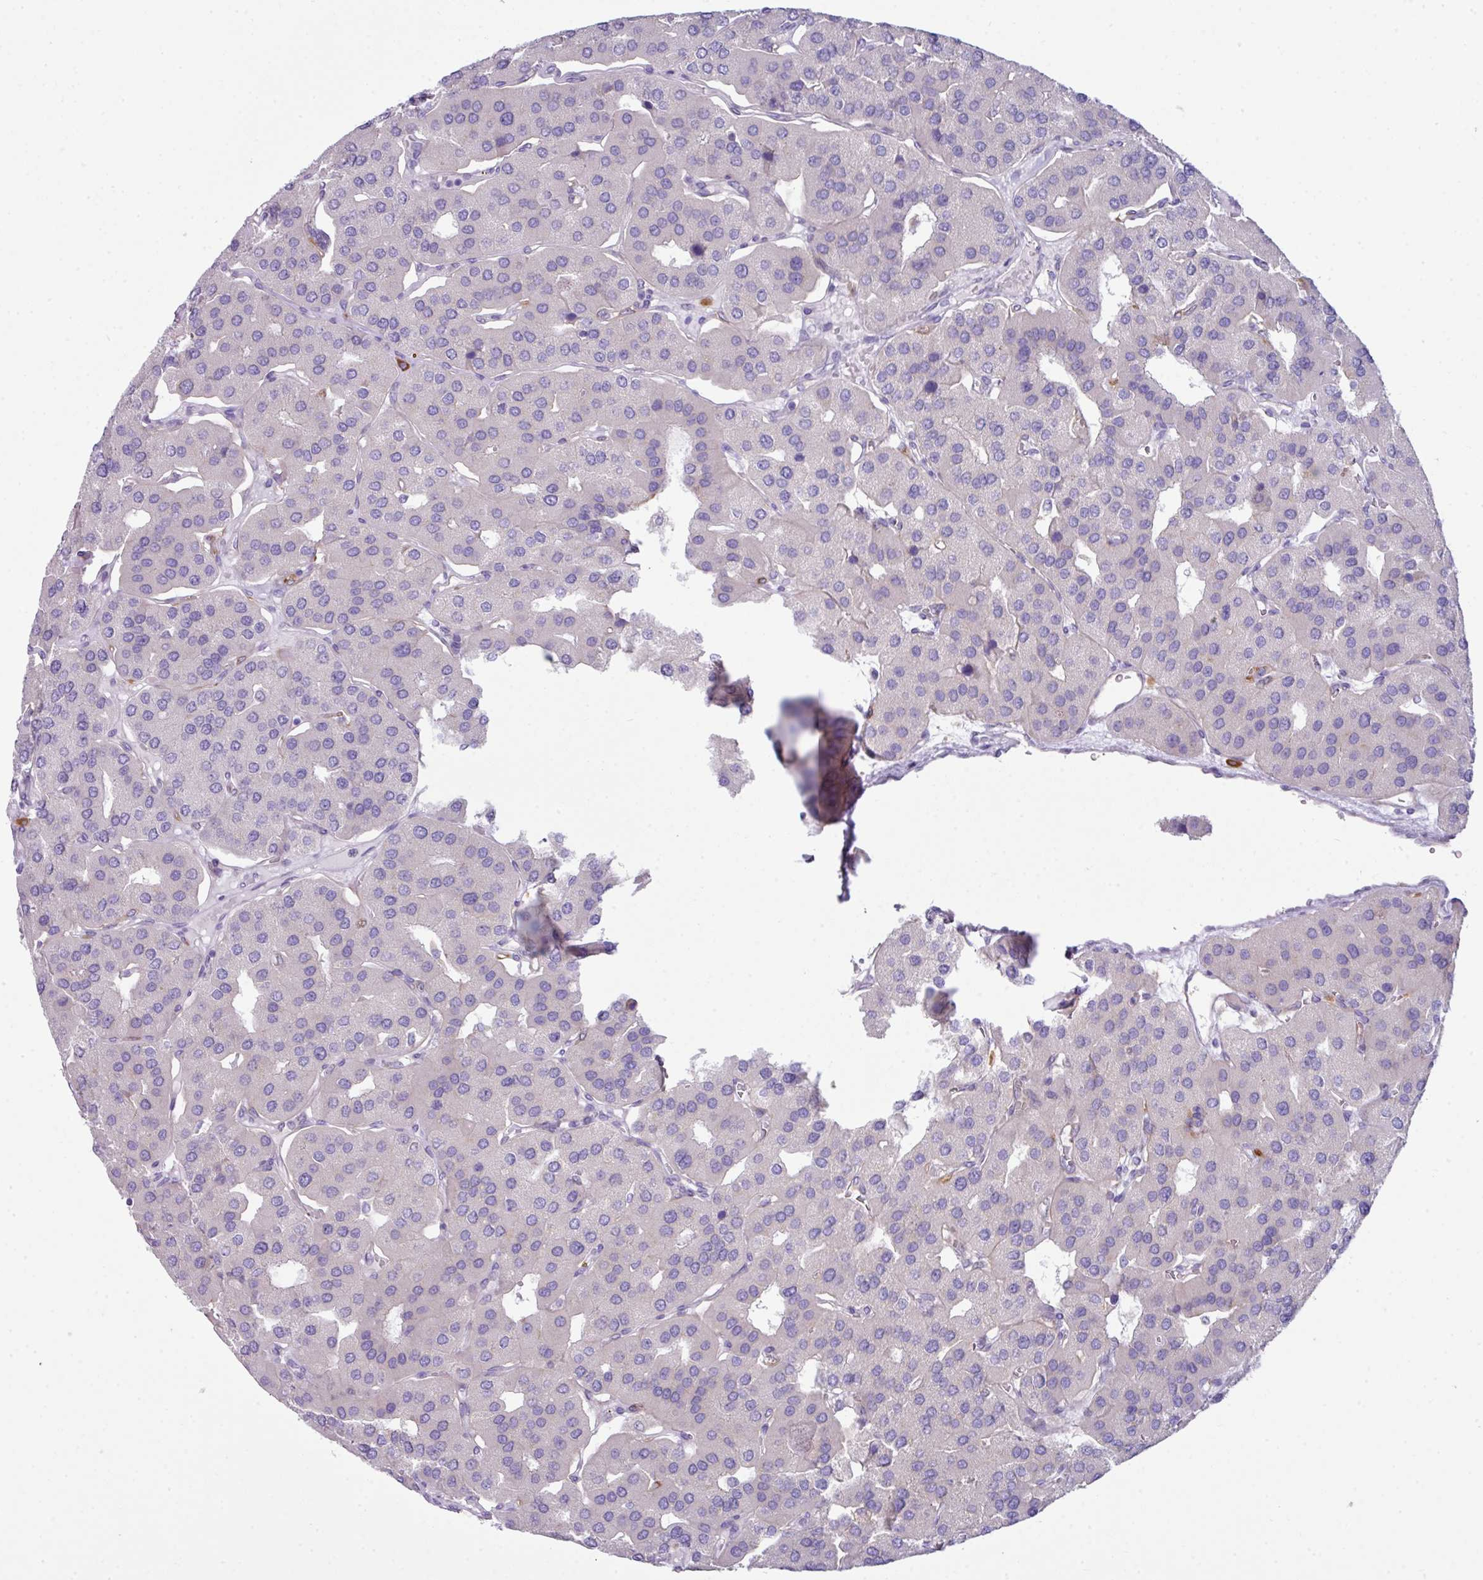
{"staining": {"intensity": "negative", "quantity": "none", "location": "none"}, "tissue": "parathyroid gland", "cell_type": "Glandular cells", "image_type": "normal", "snomed": [{"axis": "morphology", "description": "Normal tissue, NOS"}, {"axis": "morphology", "description": "Adenoma, NOS"}, {"axis": "topography", "description": "Parathyroid gland"}], "caption": "Immunohistochemistry (IHC) micrograph of unremarkable parathyroid gland stained for a protein (brown), which displays no staining in glandular cells.", "gene": "ABCC5", "patient": {"sex": "female", "age": 86}}